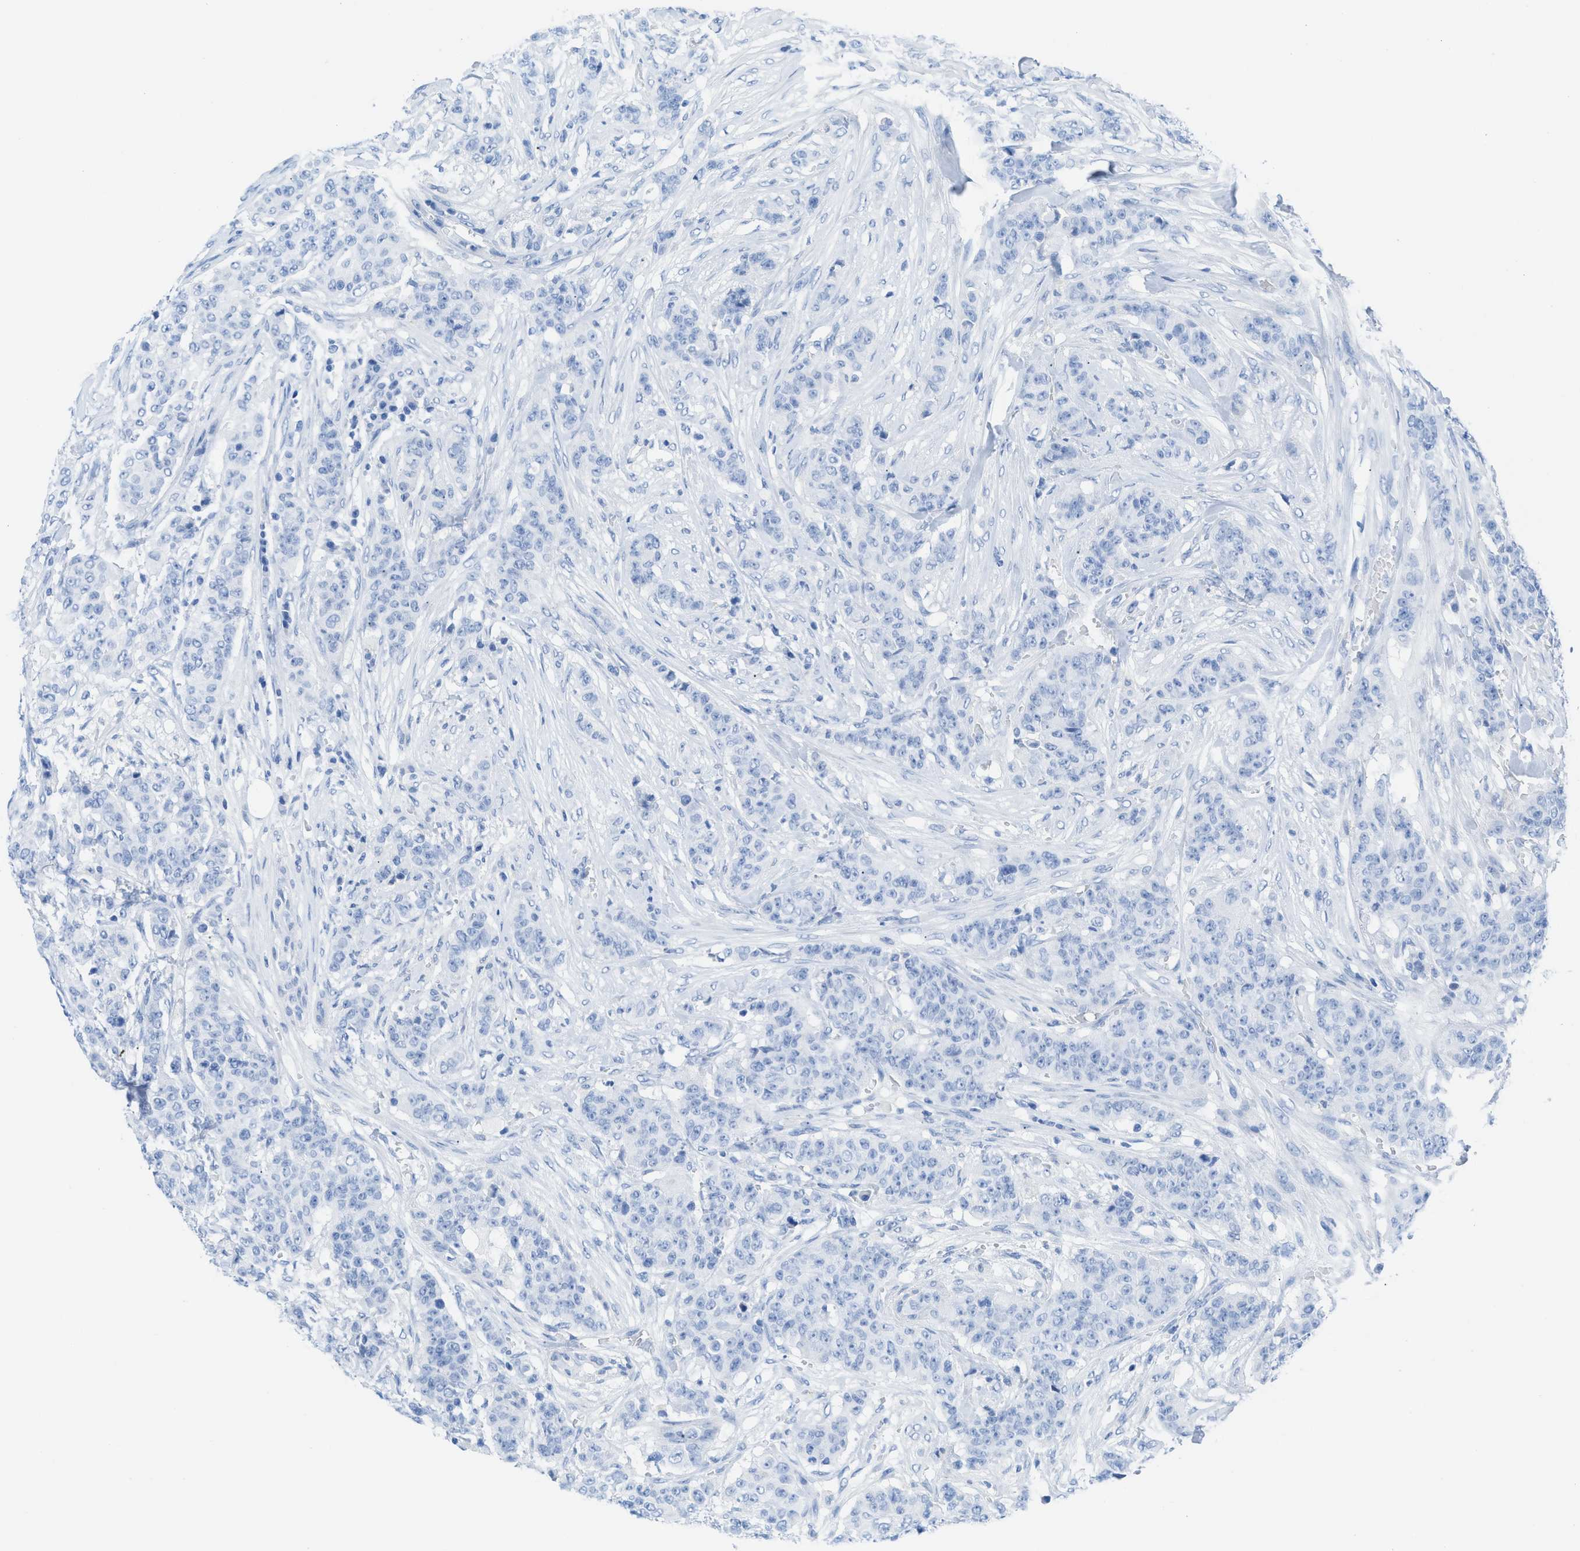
{"staining": {"intensity": "negative", "quantity": "none", "location": "none"}, "tissue": "breast cancer", "cell_type": "Tumor cells", "image_type": "cancer", "snomed": [{"axis": "morphology", "description": "Normal tissue, NOS"}, {"axis": "morphology", "description": "Duct carcinoma"}, {"axis": "topography", "description": "Breast"}], "caption": "The IHC histopathology image has no significant staining in tumor cells of breast cancer (intraductal carcinoma) tissue.", "gene": "TCL1A", "patient": {"sex": "female", "age": 40}}